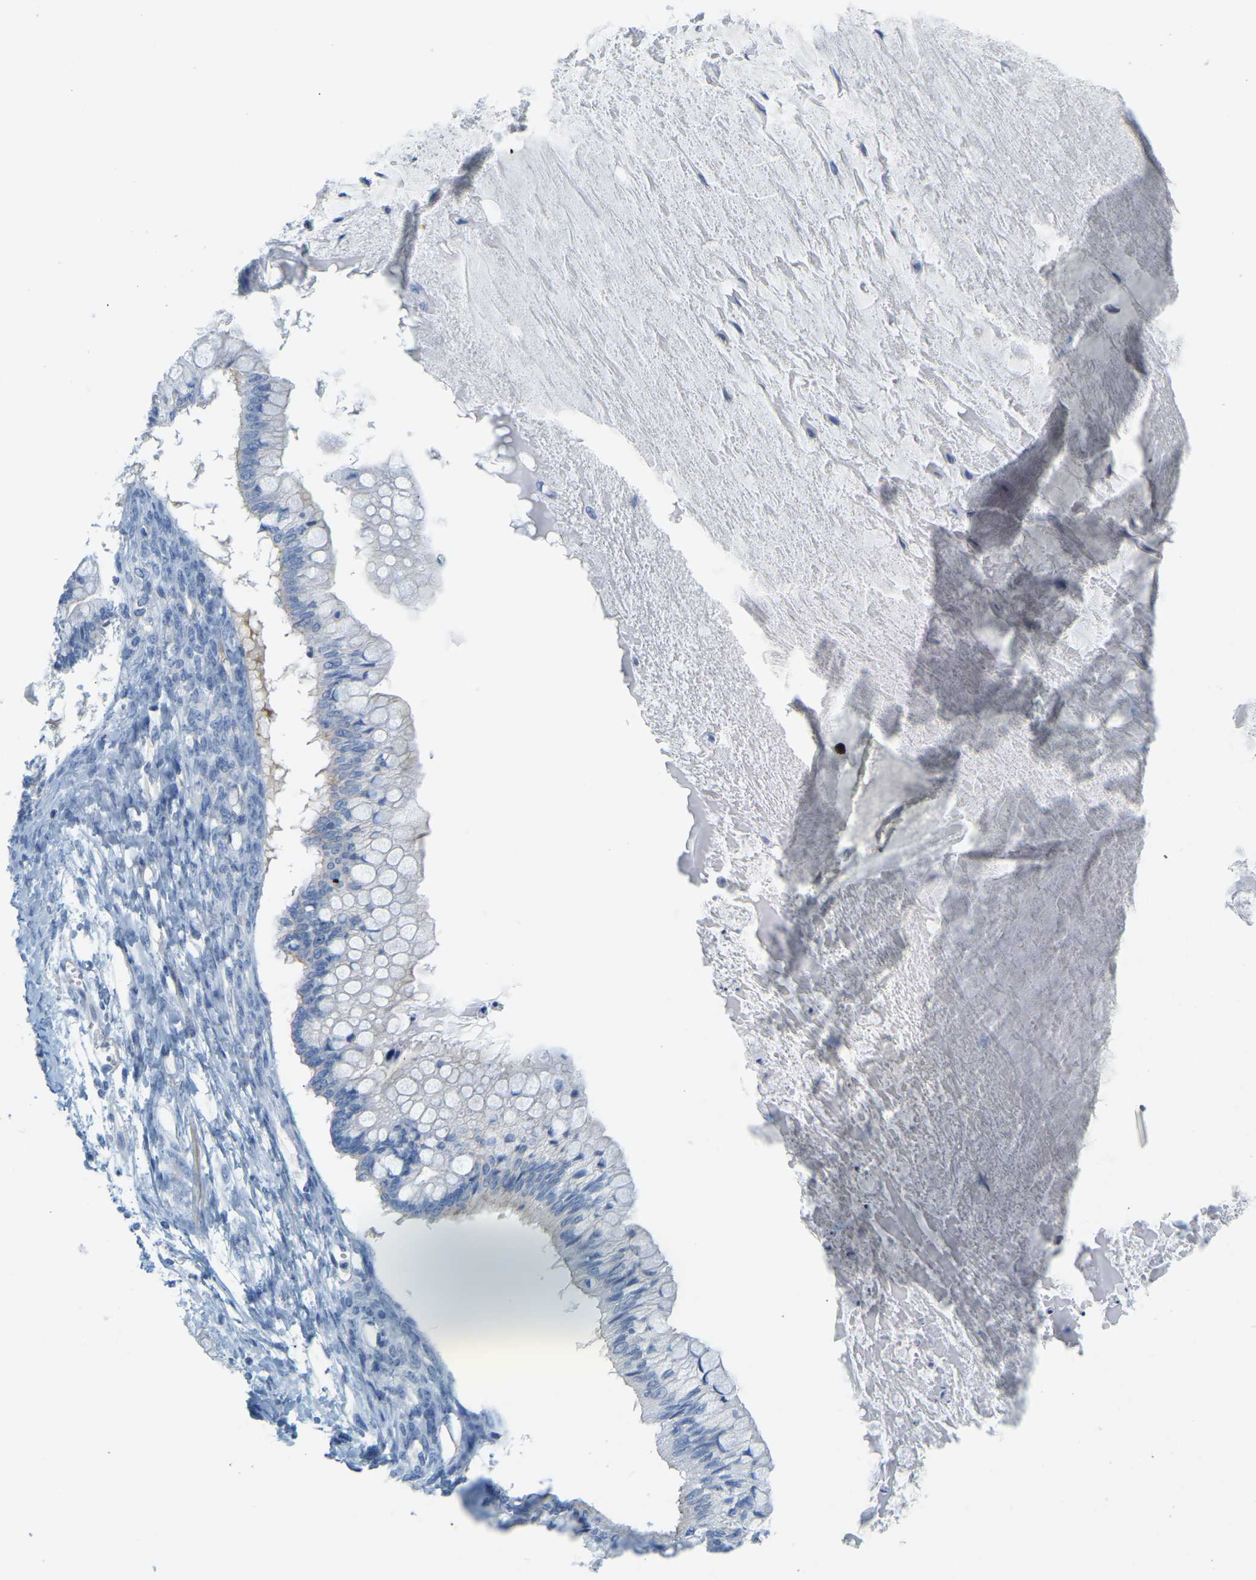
{"staining": {"intensity": "negative", "quantity": "none", "location": "none"}, "tissue": "ovarian cancer", "cell_type": "Tumor cells", "image_type": "cancer", "snomed": [{"axis": "morphology", "description": "Cystadenocarcinoma, mucinous, NOS"}, {"axis": "topography", "description": "Ovary"}], "caption": "This is an IHC histopathology image of ovarian cancer (mucinous cystadenocarcinoma). There is no staining in tumor cells.", "gene": "MYL3", "patient": {"sex": "female", "age": 57}}